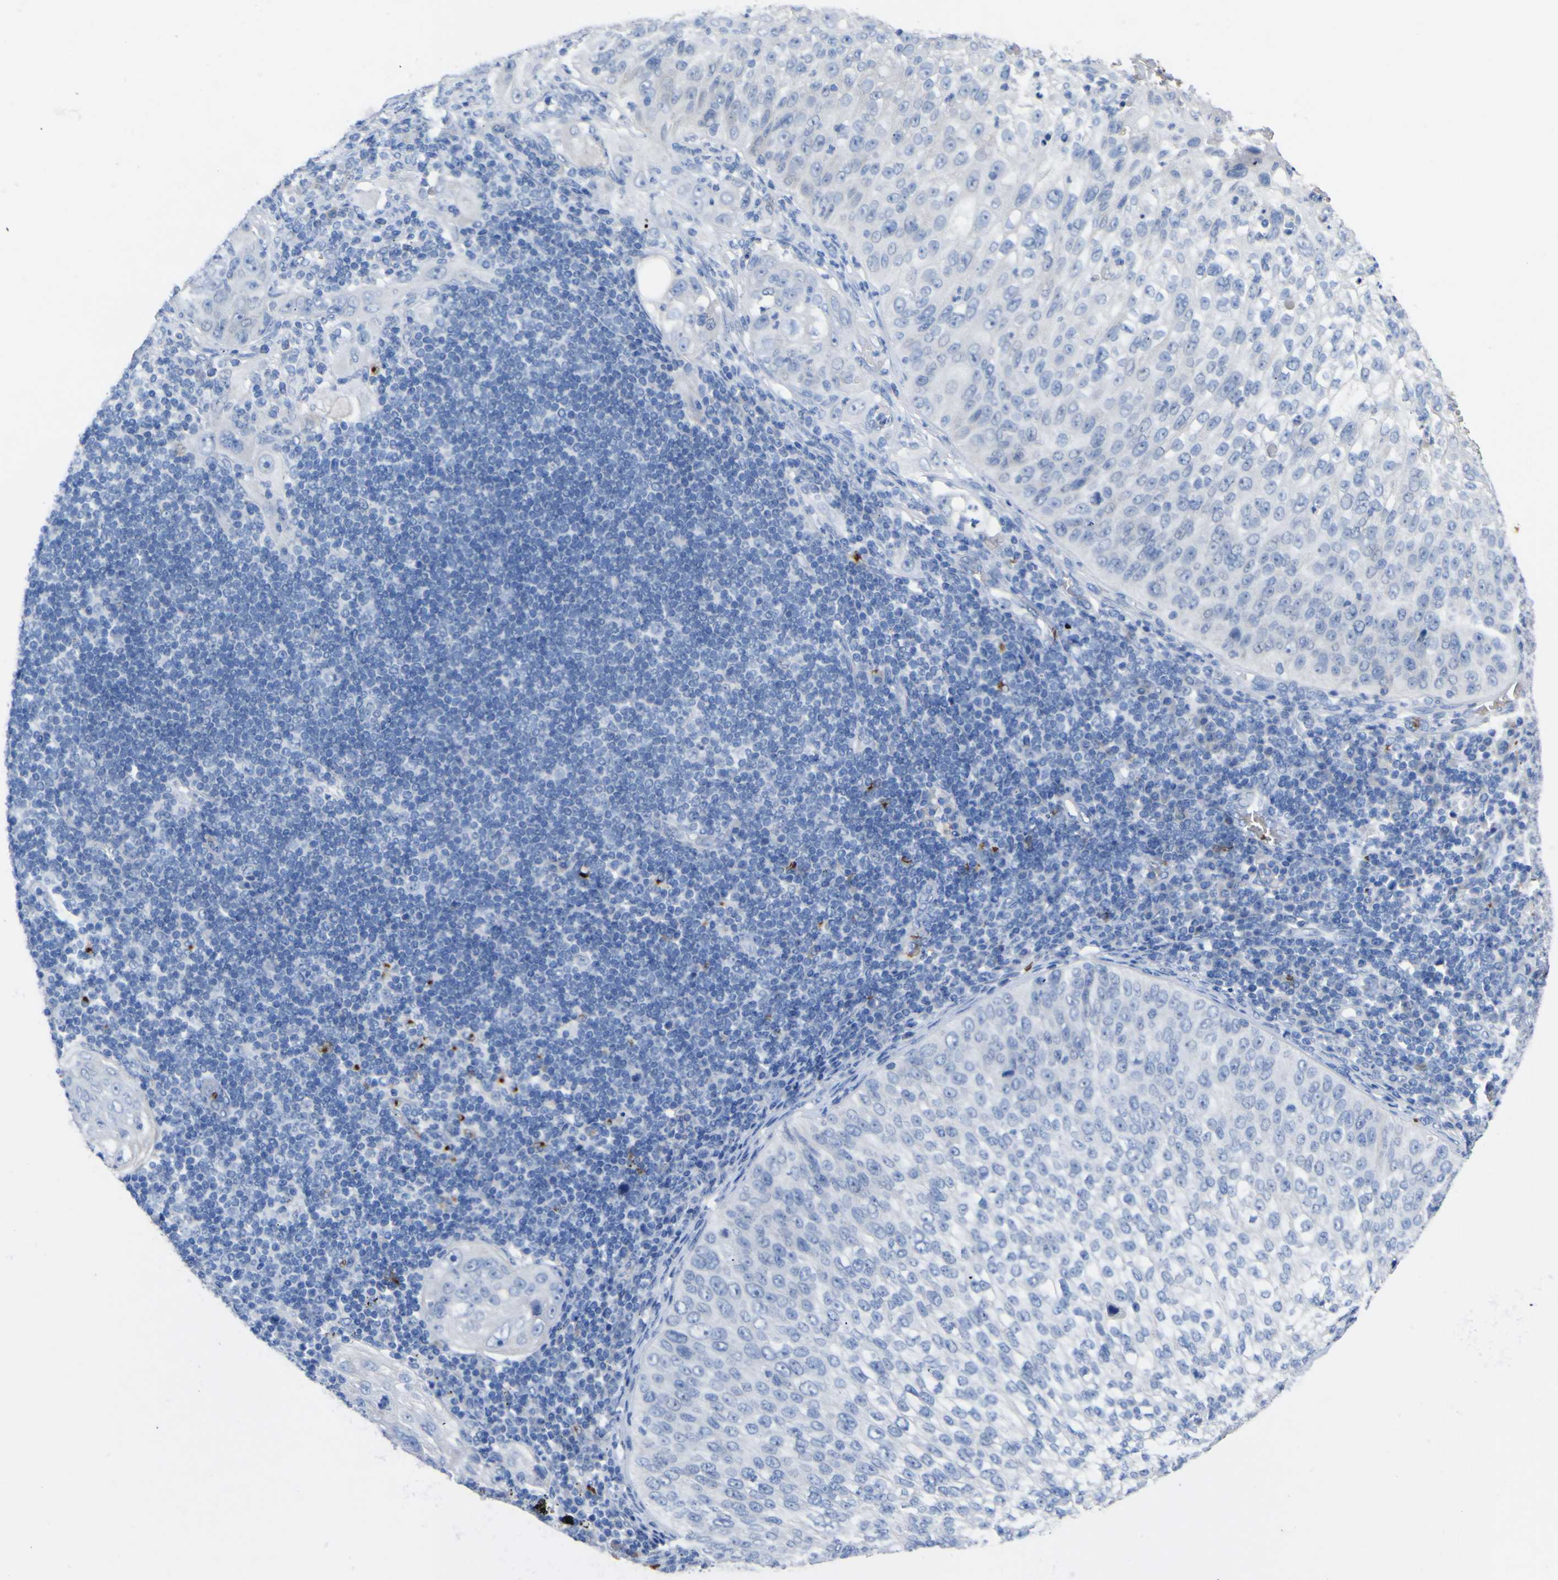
{"staining": {"intensity": "negative", "quantity": "none", "location": "none"}, "tissue": "lung cancer", "cell_type": "Tumor cells", "image_type": "cancer", "snomed": [{"axis": "morphology", "description": "Inflammation, NOS"}, {"axis": "morphology", "description": "Squamous cell carcinoma, NOS"}, {"axis": "topography", "description": "Lymph node"}, {"axis": "topography", "description": "Soft tissue"}, {"axis": "topography", "description": "Lung"}], "caption": "Tumor cells are negative for brown protein staining in squamous cell carcinoma (lung).", "gene": "GCM1", "patient": {"sex": "male", "age": 66}}